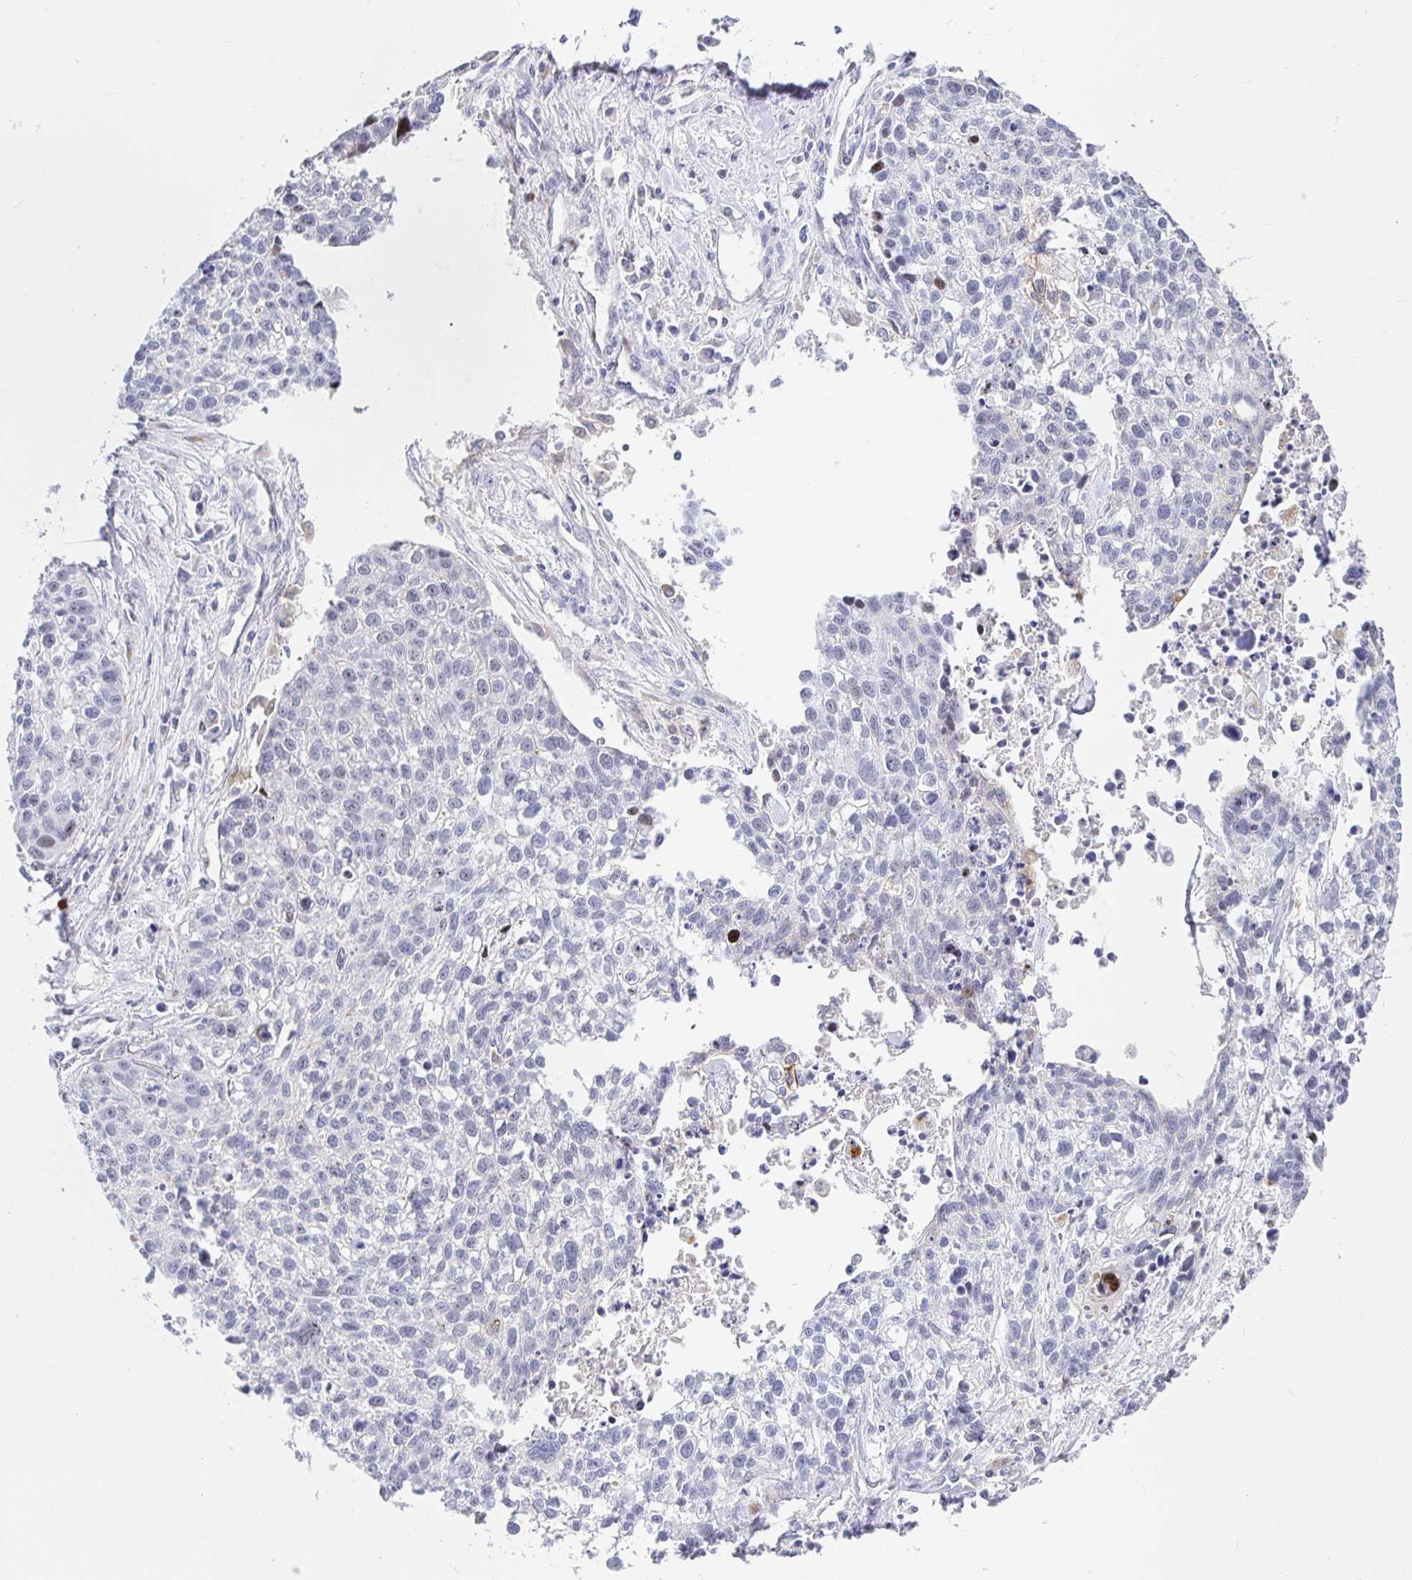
{"staining": {"intensity": "negative", "quantity": "none", "location": "none"}, "tissue": "lung cancer", "cell_type": "Tumor cells", "image_type": "cancer", "snomed": [{"axis": "morphology", "description": "Squamous cell carcinoma, NOS"}, {"axis": "topography", "description": "Lung"}], "caption": "High power microscopy image of an IHC photomicrograph of lung cancer (squamous cell carcinoma), revealing no significant staining in tumor cells.", "gene": "KBTBD13", "patient": {"sex": "male", "age": 74}}